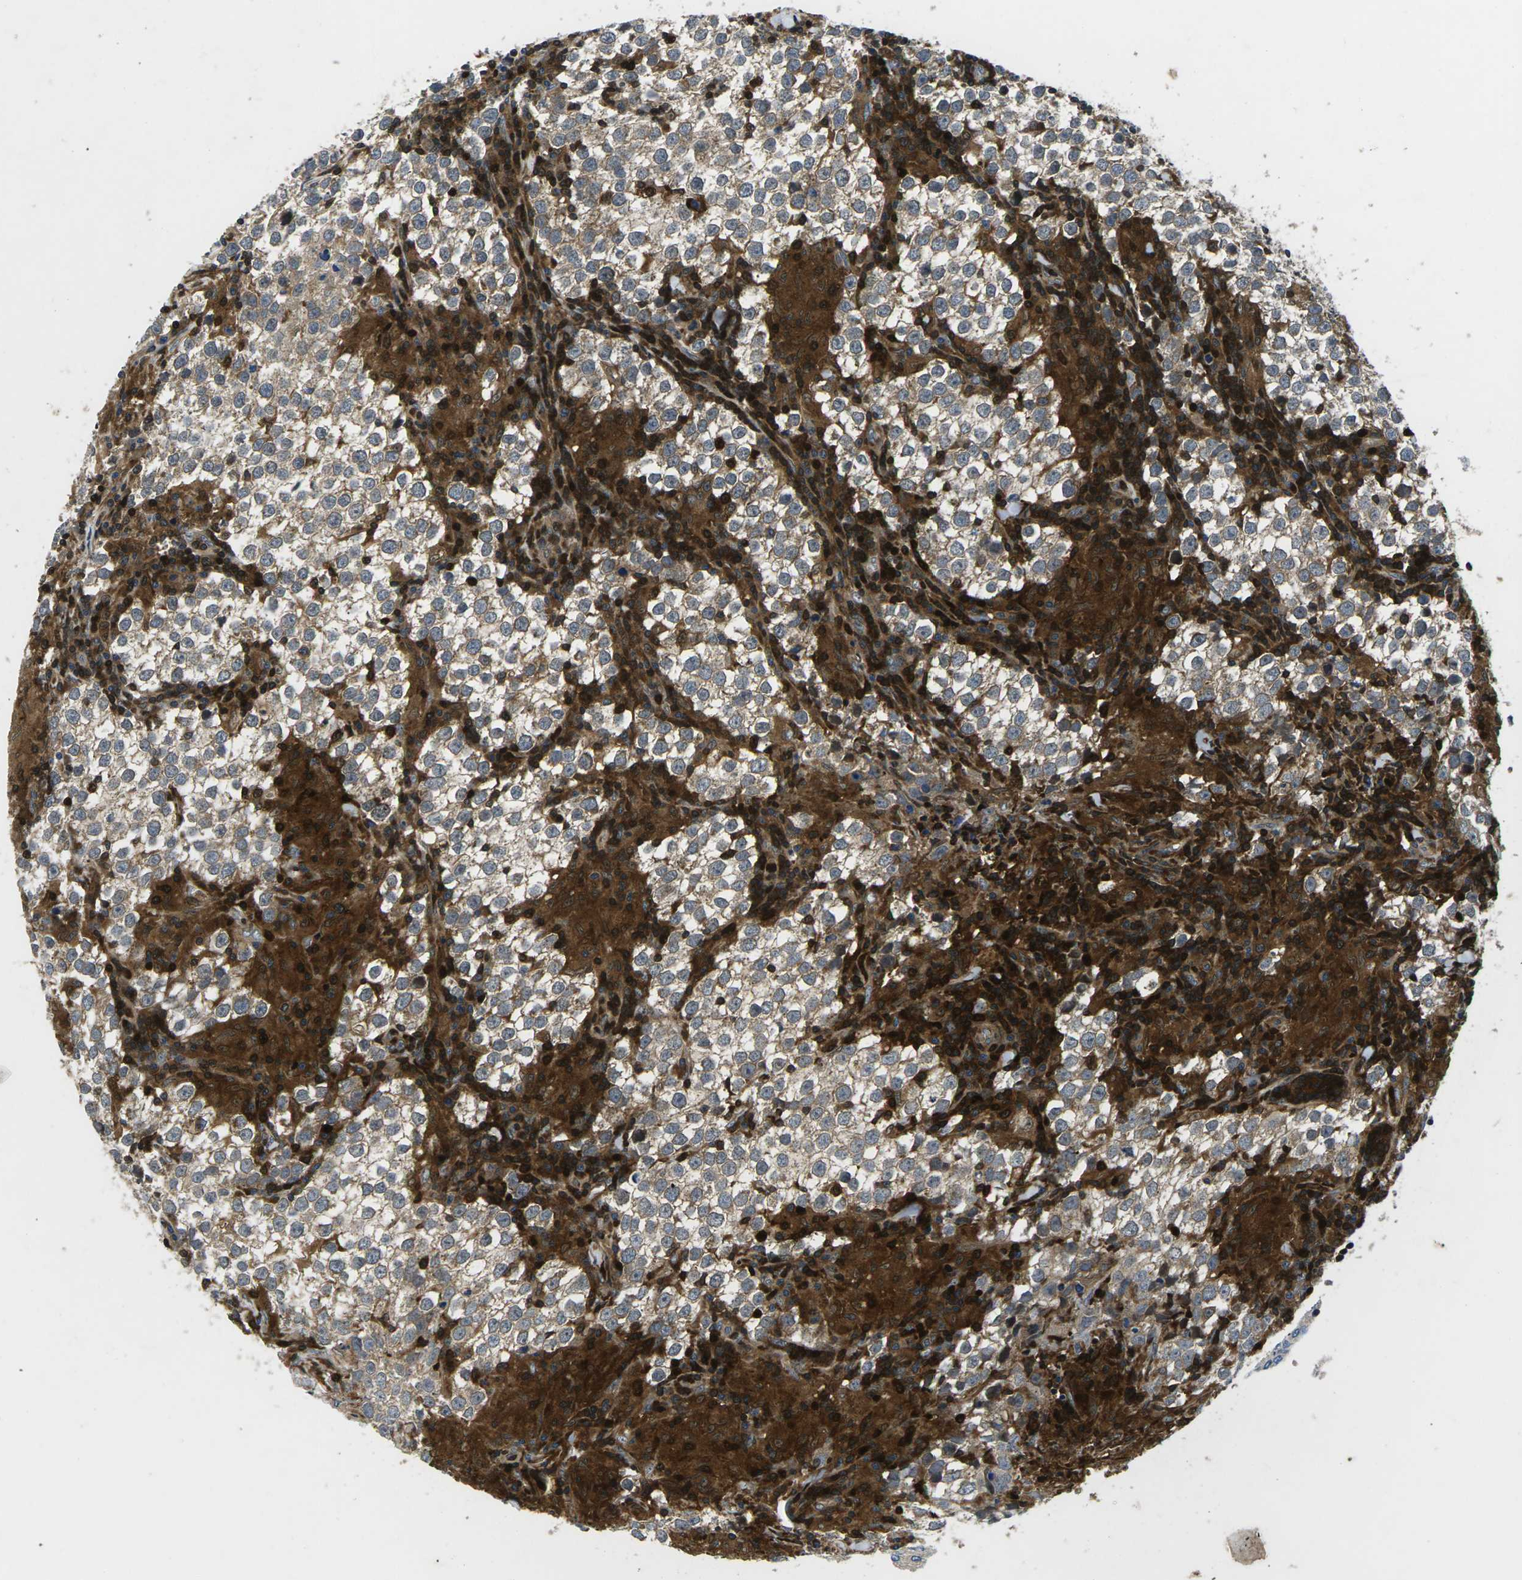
{"staining": {"intensity": "weak", "quantity": ">75%", "location": "cytoplasmic/membranous"}, "tissue": "testis cancer", "cell_type": "Tumor cells", "image_type": "cancer", "snomed": [{"axis": "morphology", "description": "Seminoma, NOS"}, {"axis": "morphology", "description": "Carcinoma, Embryonal, NOS"}, {"axis": "topography", "description": "Testis"}], "caption": "This micrograph demonstrates immunohistochemistry staining of human testis cancer, with low weak cytoplasmic/membranous staining in about >75% of tumor cells.", "gene": "PLCE1", "patient": {"sex": "male", "age": 36}}